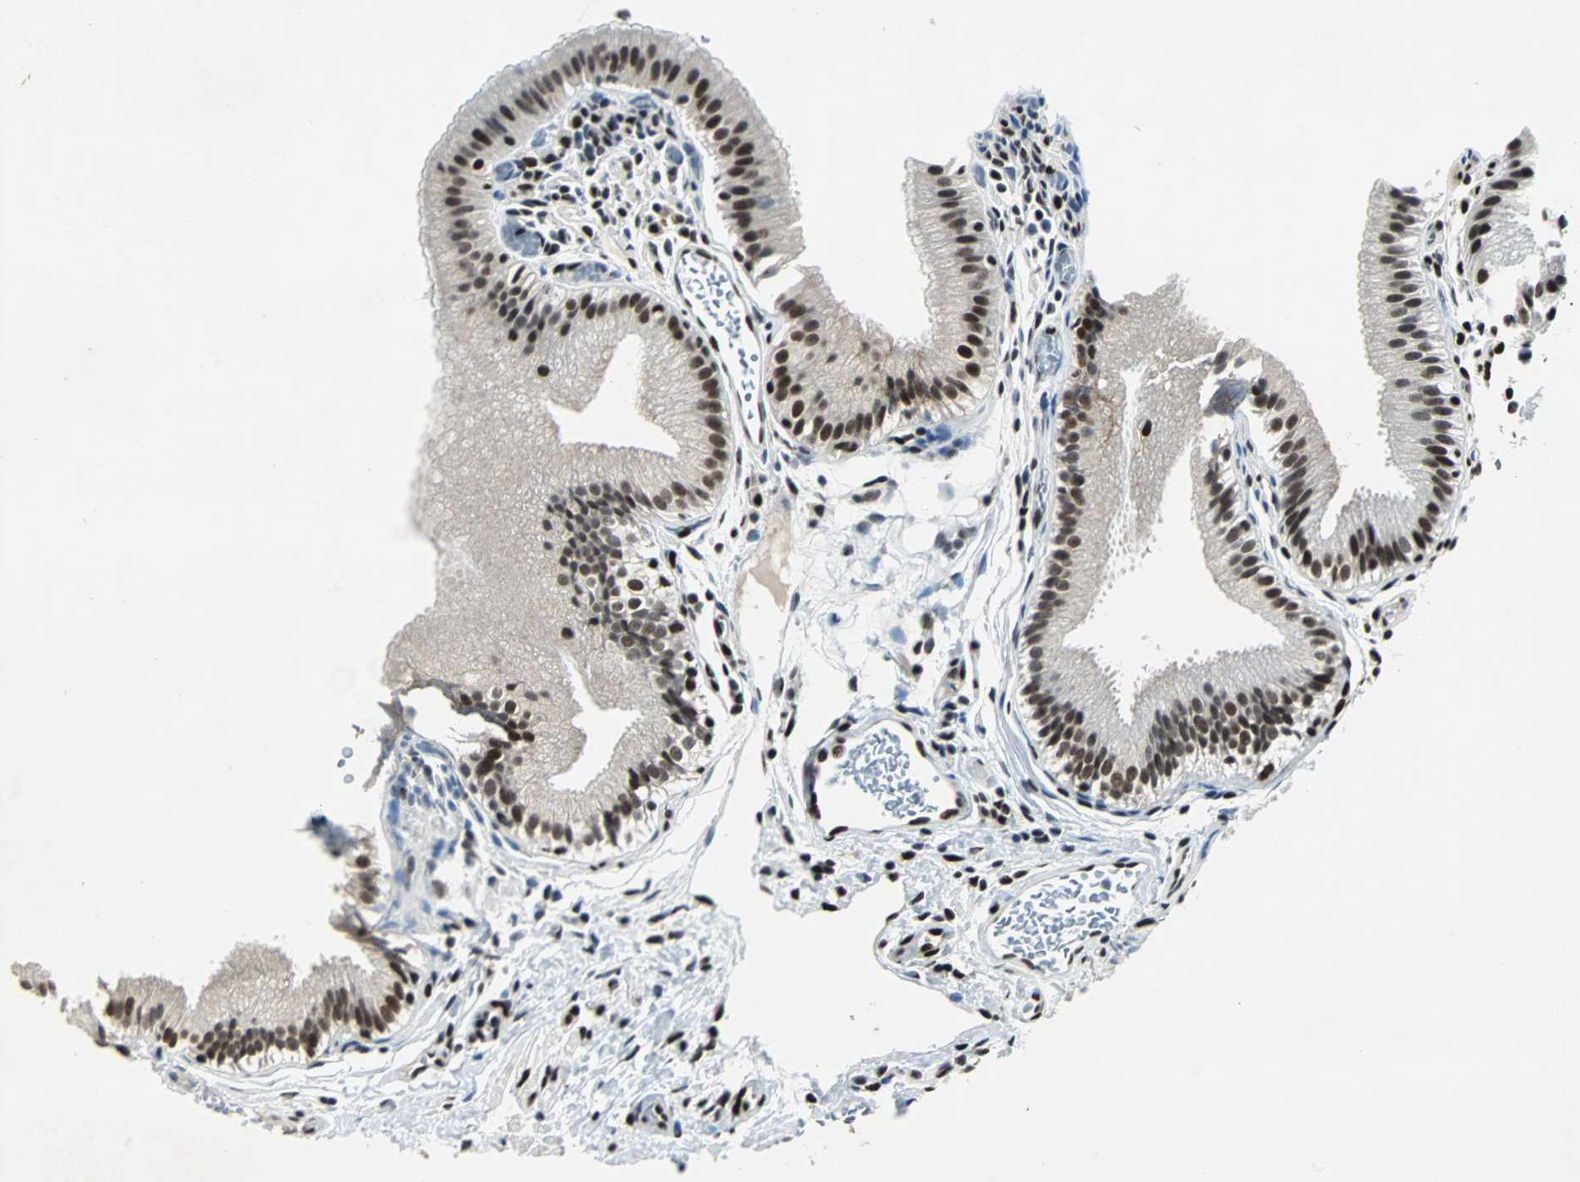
{"staining": {"intensity": "strong", "quantity": ">75%", "location": "nuclear"}, "tissue": "gallbladder", "cell_type": "Glandular cells", "image_type": "normal", "snomed": [{"axis": "morphology", "description": "Normal tissue, NOS"}, {"axis": "topography", "description": "Gallbladder"}], "caption": "Gallbladder stained with IHC demonstrates strong nuclear expression in approximately >75% of glandular cells.", "gene": "MEF2D", "patient": {"sex": "female", "age": 26}}